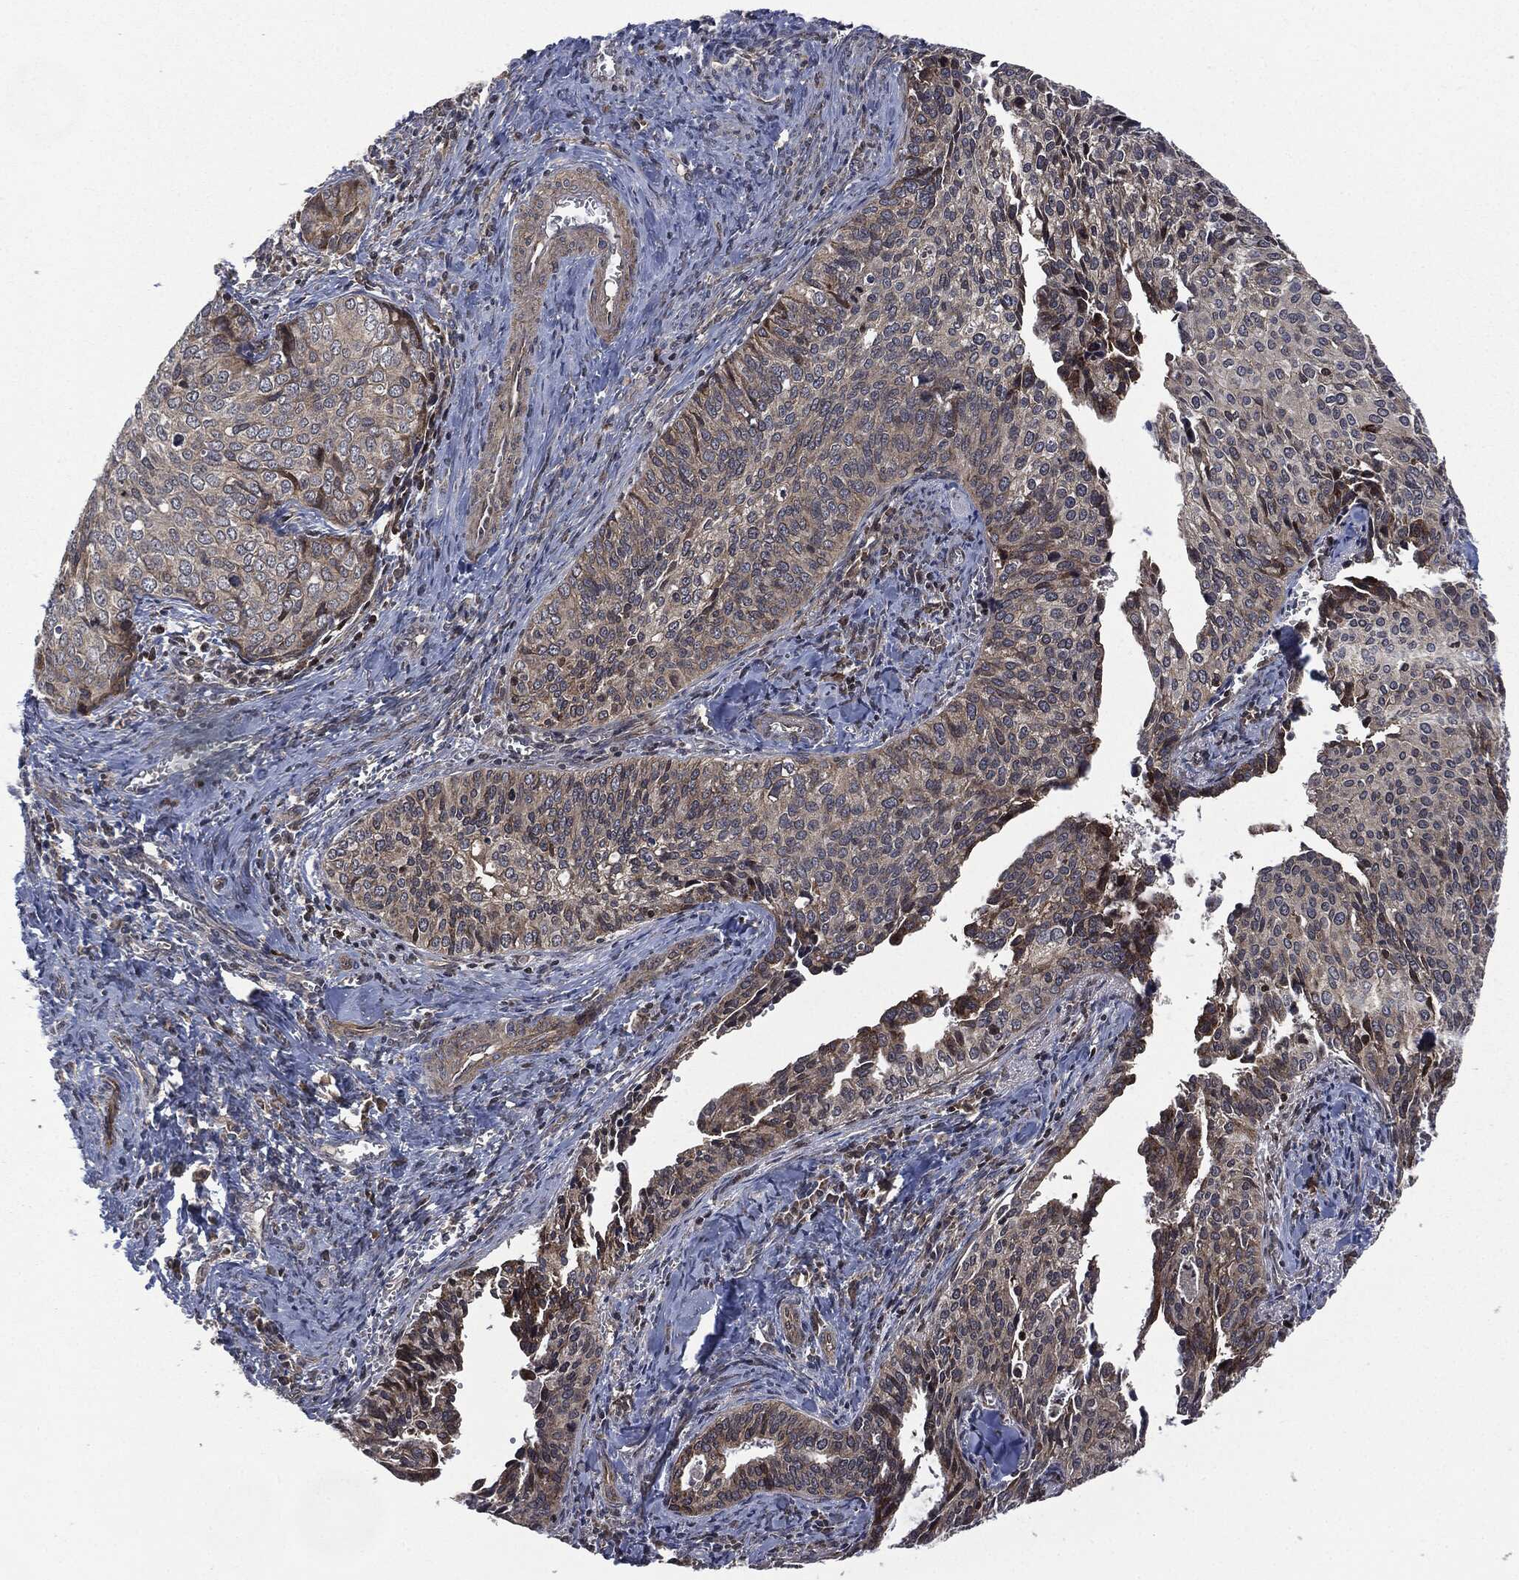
{"staining": {"intensity": "moderate", "quantity": "<25%", "location": "cytoplasmic/membranous"}, "tissue": "cervical cancer", "cell_type": "Tumor cells", "image_type": "cancer", "snomed": [{"axis": "morphology", "description": "Squamous cell carcinoma, NOS"}, {"axis": "topography", "description": "Cervix"}], "caption": "Immunohistochemical staining of squamous cell carcinoma (cervical) displays moderate cytoplasmic/membranous protein staining in about <25% of tumor cells.", "gene": "HRAS", "patient": {"sex": "female", "age": 29}}